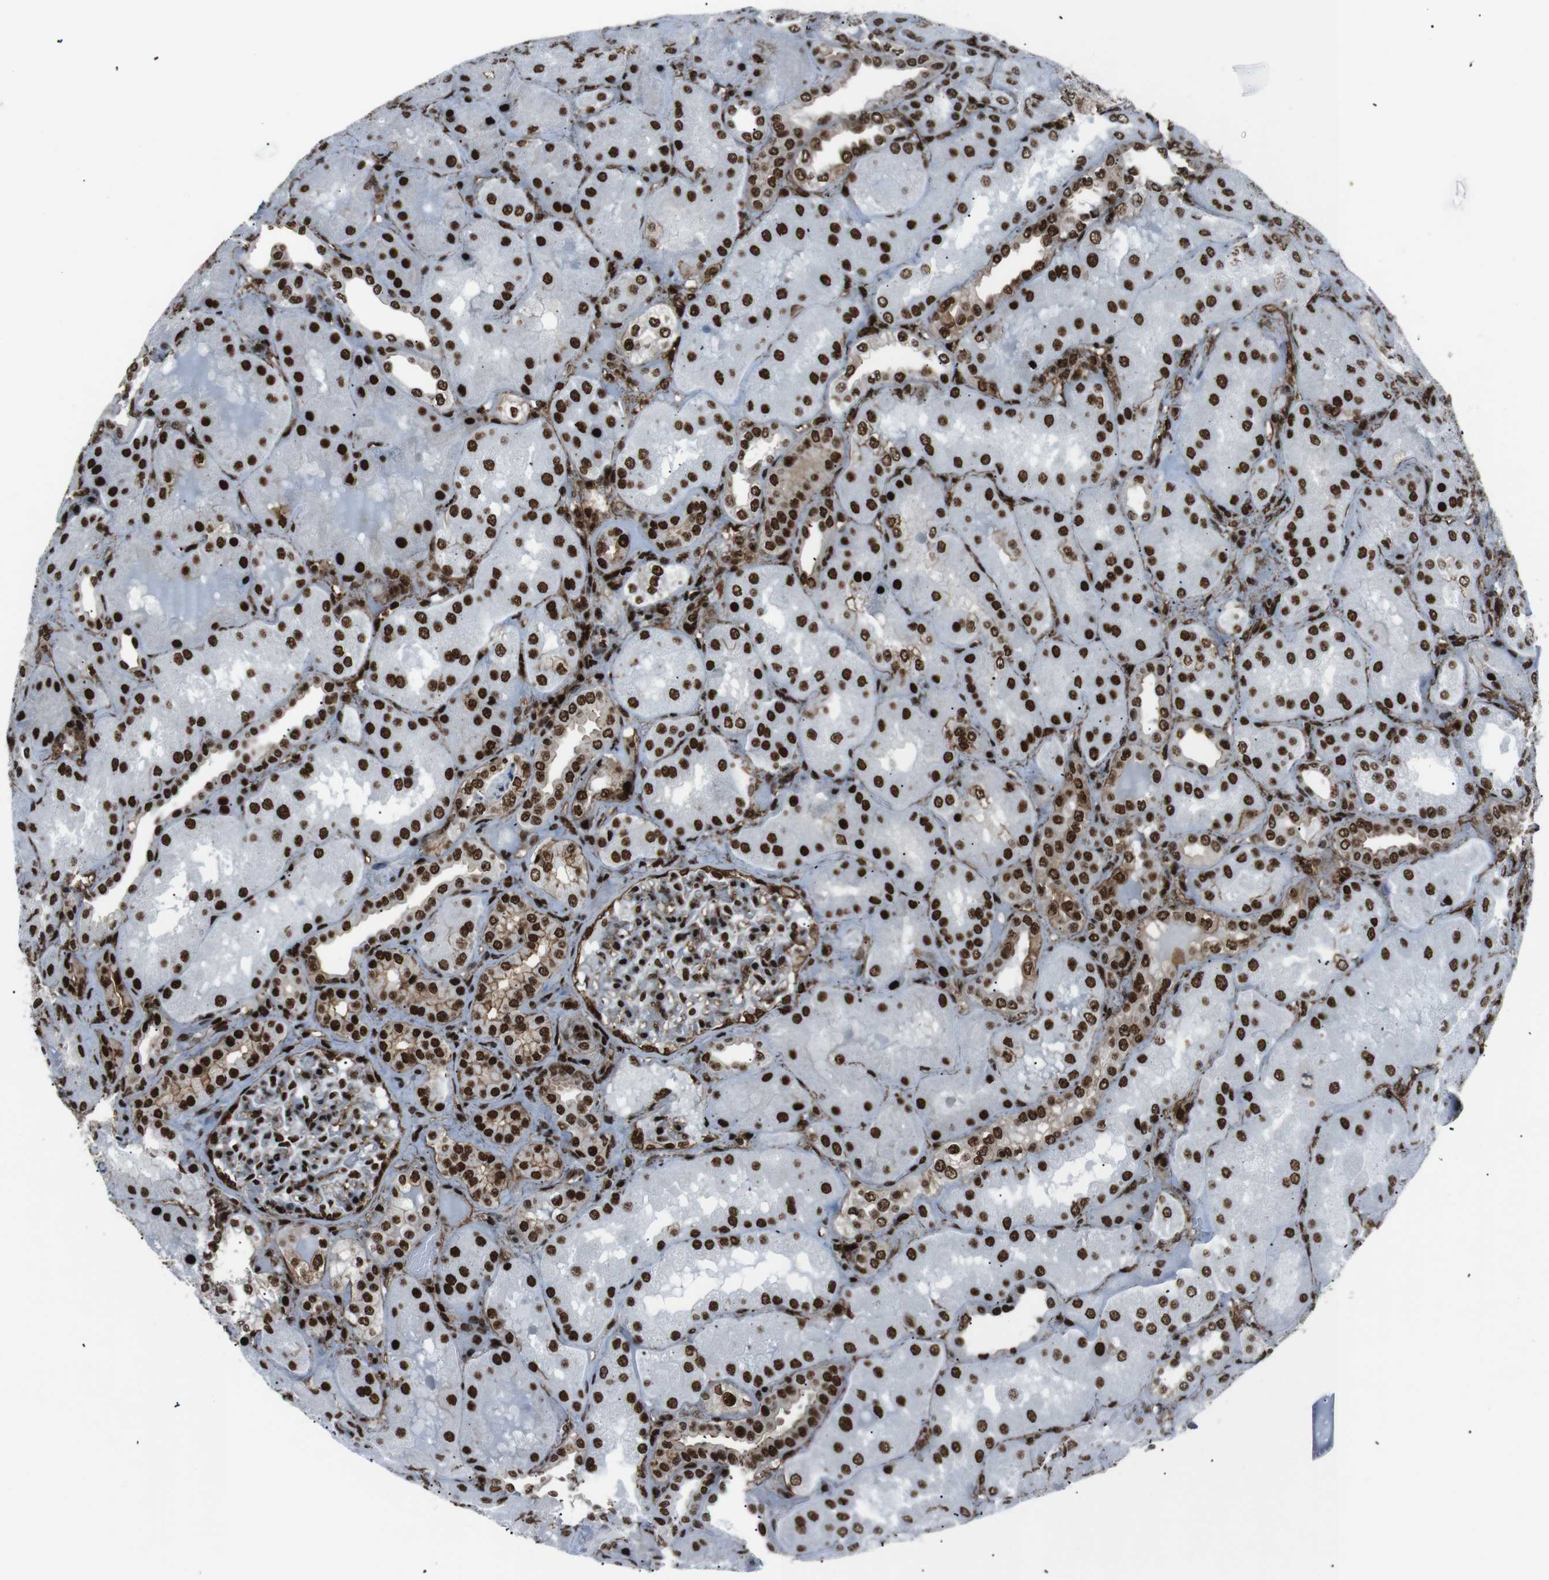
{"staining": {"intensity": "strong", "quantity": ">75%", "location": "nuclear"}, "tissue": "kidney", "cell_type": "Cells in glomeruli", "image_type": "normal", "snomed": [{"axis": "morphology", "description": "Normal tissue, NOS"}, {"axis": "topography", "description": "Kidney"}], "caption": "DAB (3,3'-diaminobenzidine) immunohistochemical staining of normal kidney displays strong nuclear protein positivity in approximately >75% of cells in glomeruli. Nuclei are stained in blue.", "gene": "HNRNPU", "patient": {"sex": "female", "age": 56}}